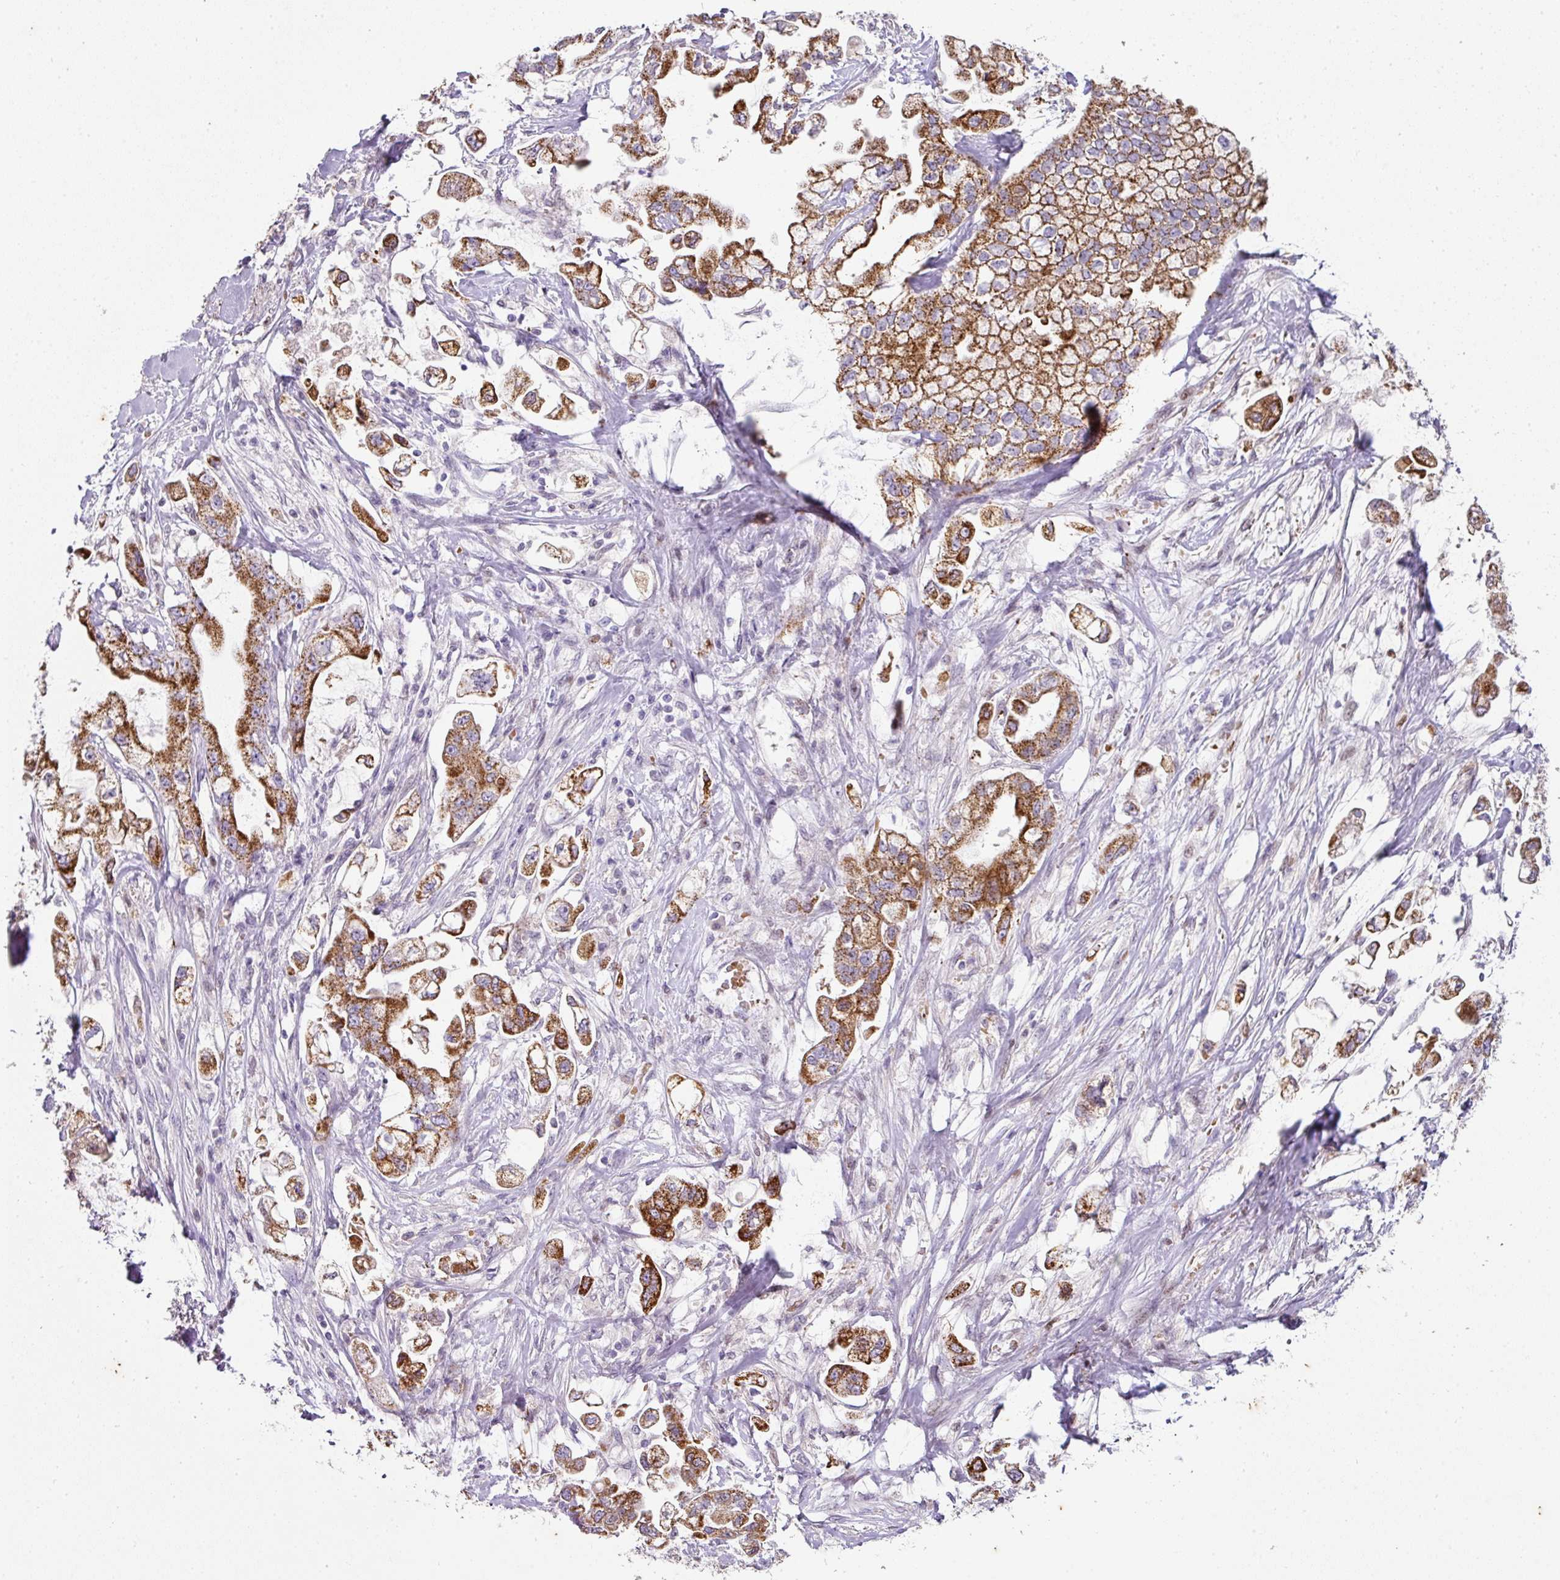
{"staining": {"intensity": "strong", "quantity": ">75%", "location": "cytoplasmic/membranous"}, "tissue": "stomach cancer", "cell_type": "Tumor cells", "image_type": "cancer", "snomed": [{"axis": "morphology", "description": "Adenocarcinoma, NOS"}, {"axis": "topography", "description": "Stomach"}], "caption": "This histopathology image reveals IHC staining of human stomach cancer (adenocarcinoma), with high strong cytoplasmic/membranous positivity in about >75% of tumor cells.", "gene": "ANKRD18A", "patient": {"sex": "male", "age": 62}}